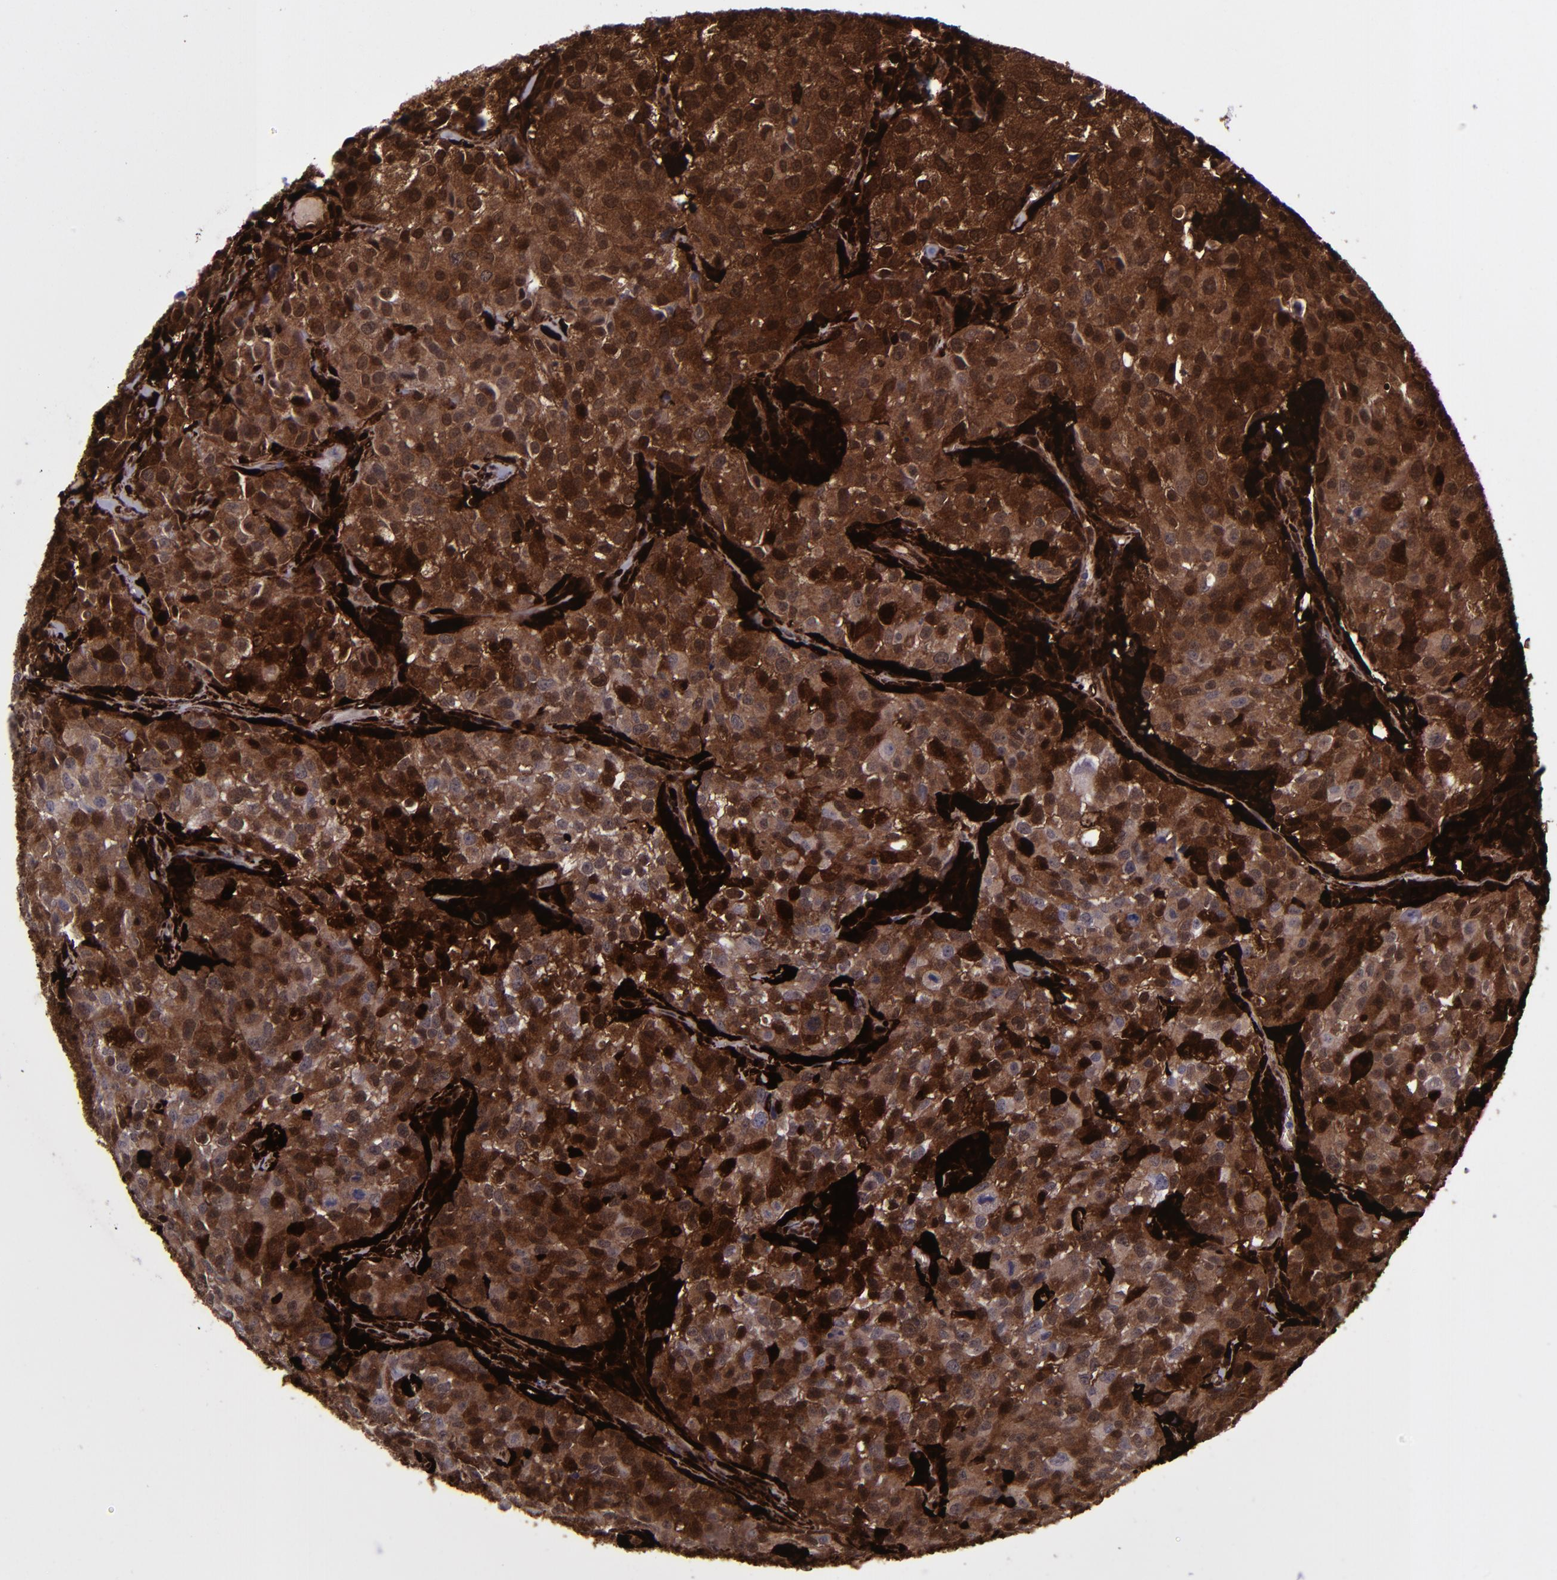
{"staining": {"intensity": "strong", "quantity": ">75%", "location": "cytoplasmic/membranous,nuclear"}, "tissue": "urothelial cancer", "cell_type": "Tumor cells", "image_type": "cancer", "snomed": [{"axis": "morphology", "description": "Urothelial carcinoma, High grade"}, {"axis": "topography", "description": "Urinary bladder"}], "caption": "Tumor cells display strong cytoplasmic/membranous and nuclear positivity in approximately >75% of cells in urothelial cancer.", "gene": "TYMP", "patient": {"sex": "female", "age": 75}}